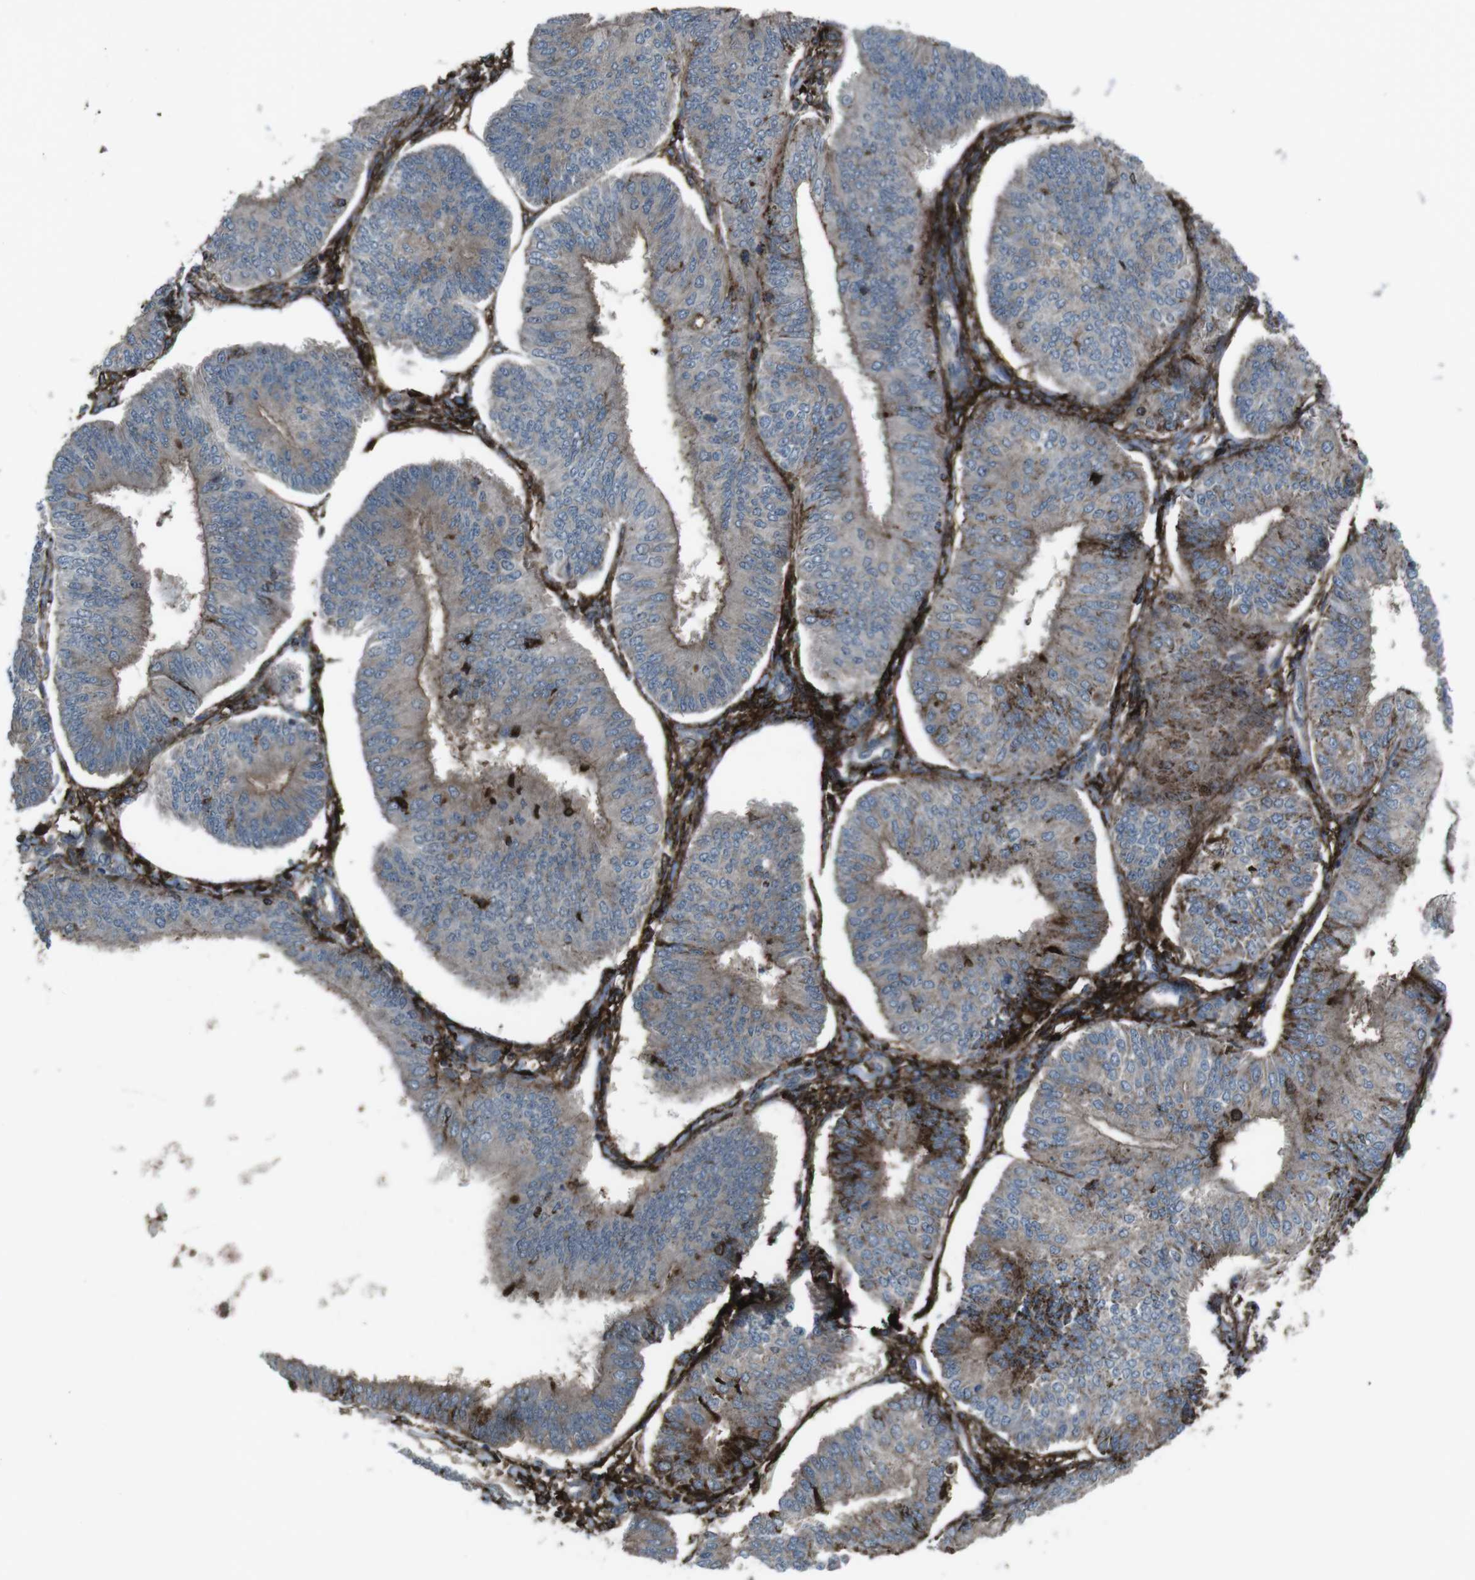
{"staining": {"intensity": "moderate", "quantity": "<25%", "location": "cytoplasmic/membranous"}, "tissue": "endometrial cancer", "cell_type": "Tumor cells", "image_type": "cancer", "snomed": [{"axis": "morphology", "description": "Adenocarcinoma, NOS"}, {"axis": "topography", "description": "Endometrium"}], "caption": "IHC of endometrial cancer shows low levels of moderate cytoplasmic/membranous expression in approximately <25% of tumor cells.", "gene": "GDF10", "patient": {"sex": "female", "age": 58}}